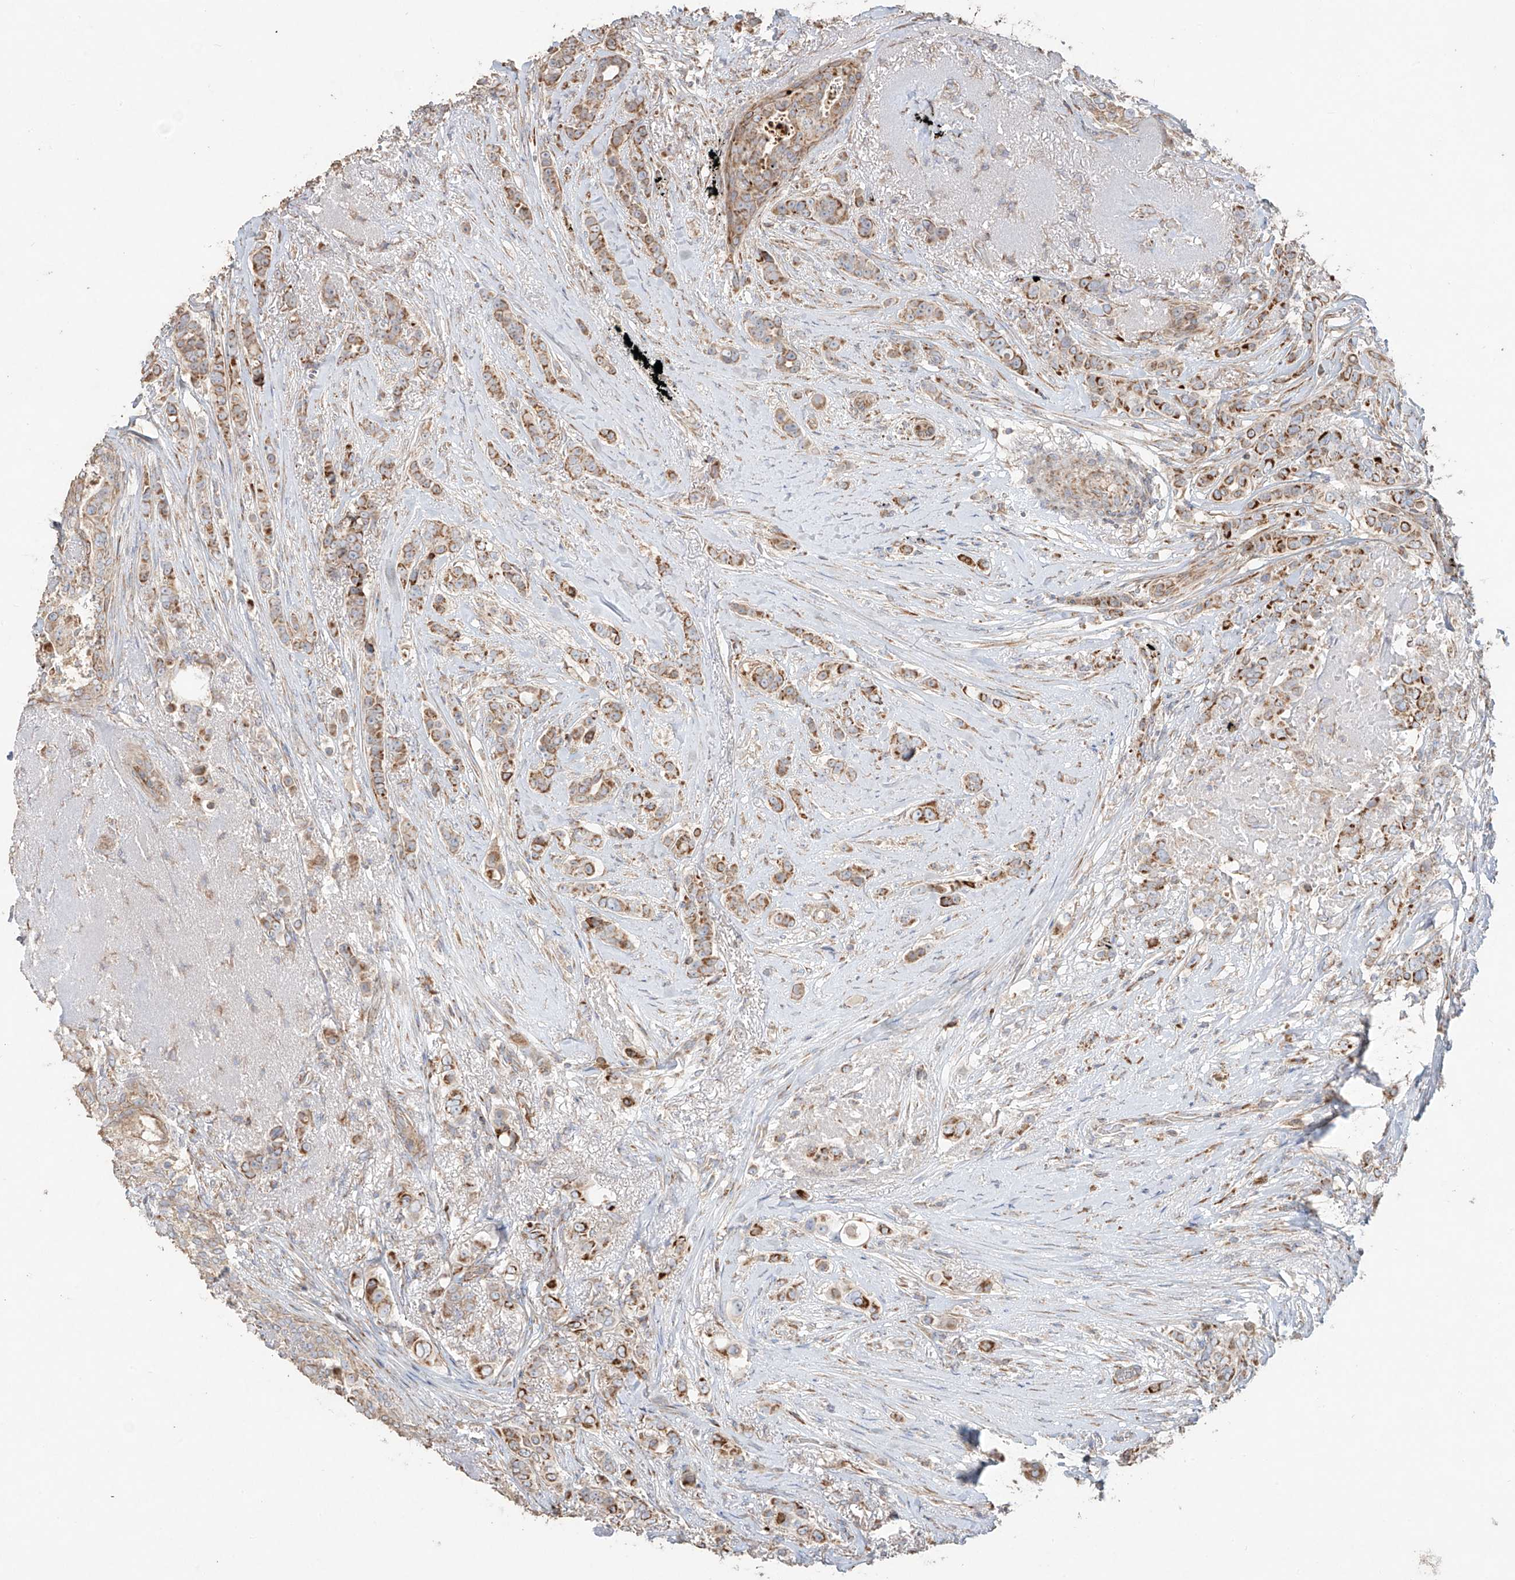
{"staining": {"intensity": "moderate", "quantity": ">75%", "location": "cytoplasmic/membranous"}, "tissue": "breast cancer", "cell_type": "Tumor cells", "image_type": "cancer", "snomed": [{"axis": "morphology", "description": "Lobular carcinoma"}, {"axis": "topography", "description": "Breast"}], "caption": "Breast cancer stained for a protein (brown) demonstrates moderate cytoplasmic/membranous positive staining in about >75% of tumor cells.", "gene": "COLGALT2", "patient": {"sex": "female", "age": 51}}